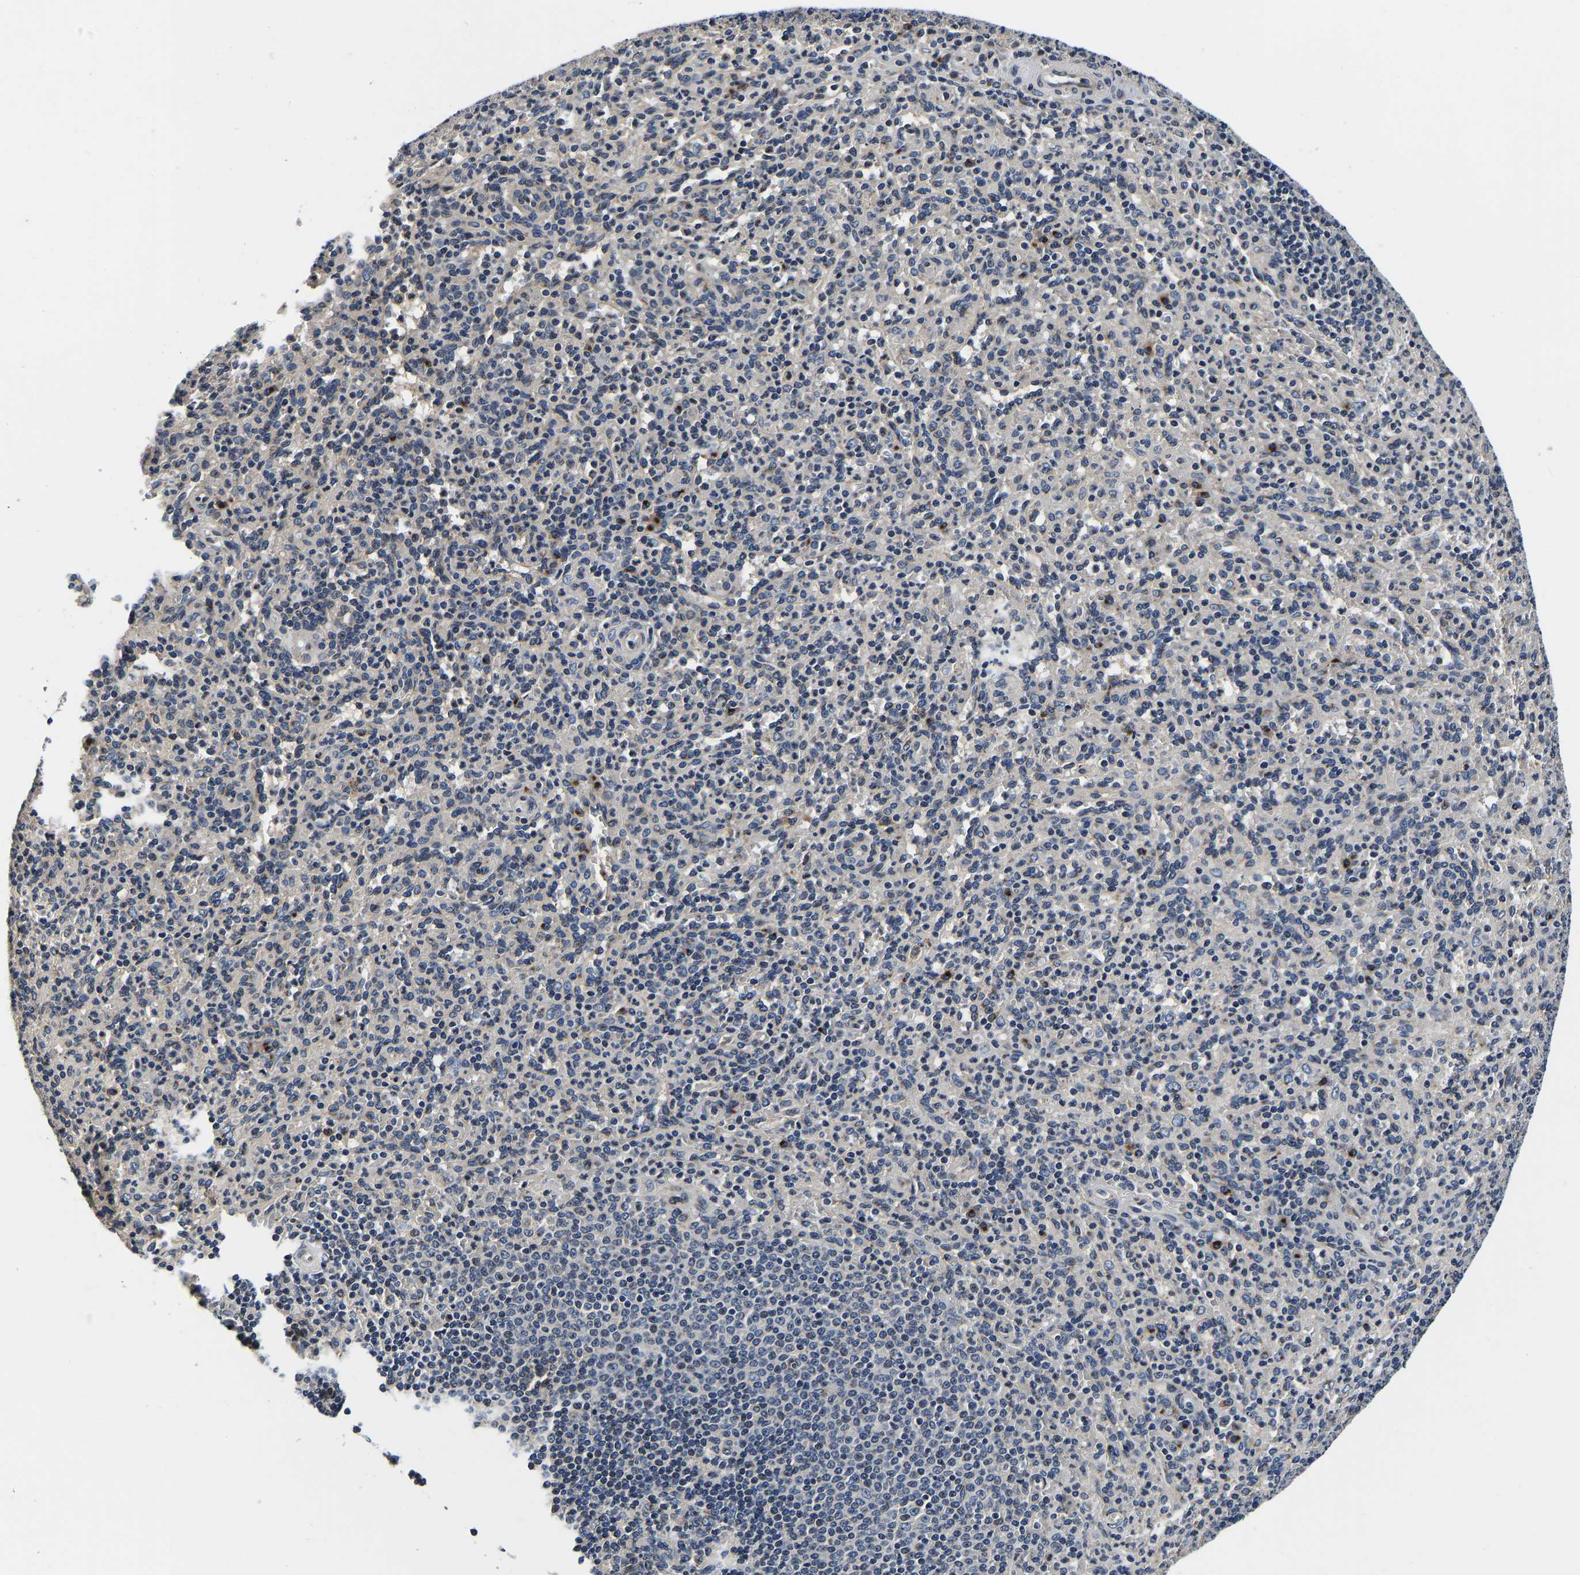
{"staining": {"intensity": "weak", "quantity": "<25%", "location": "cytoplasmic/membranous"}, "tissue": "spleen", "cell_type": "Cells in red pulp", "image_type": "normal", "snomed": [{"axis": "morphology", "description": "Normal tissue, NOS"}, {"axis": "topography", "description": "Spleen"}], "caption": "DAB immunohistochemical staining of unremarkable spleen displays no significant staining in cells in red pulp.", "gene": "RABAC1", "patient": {"sex": "male", "age": 36}}